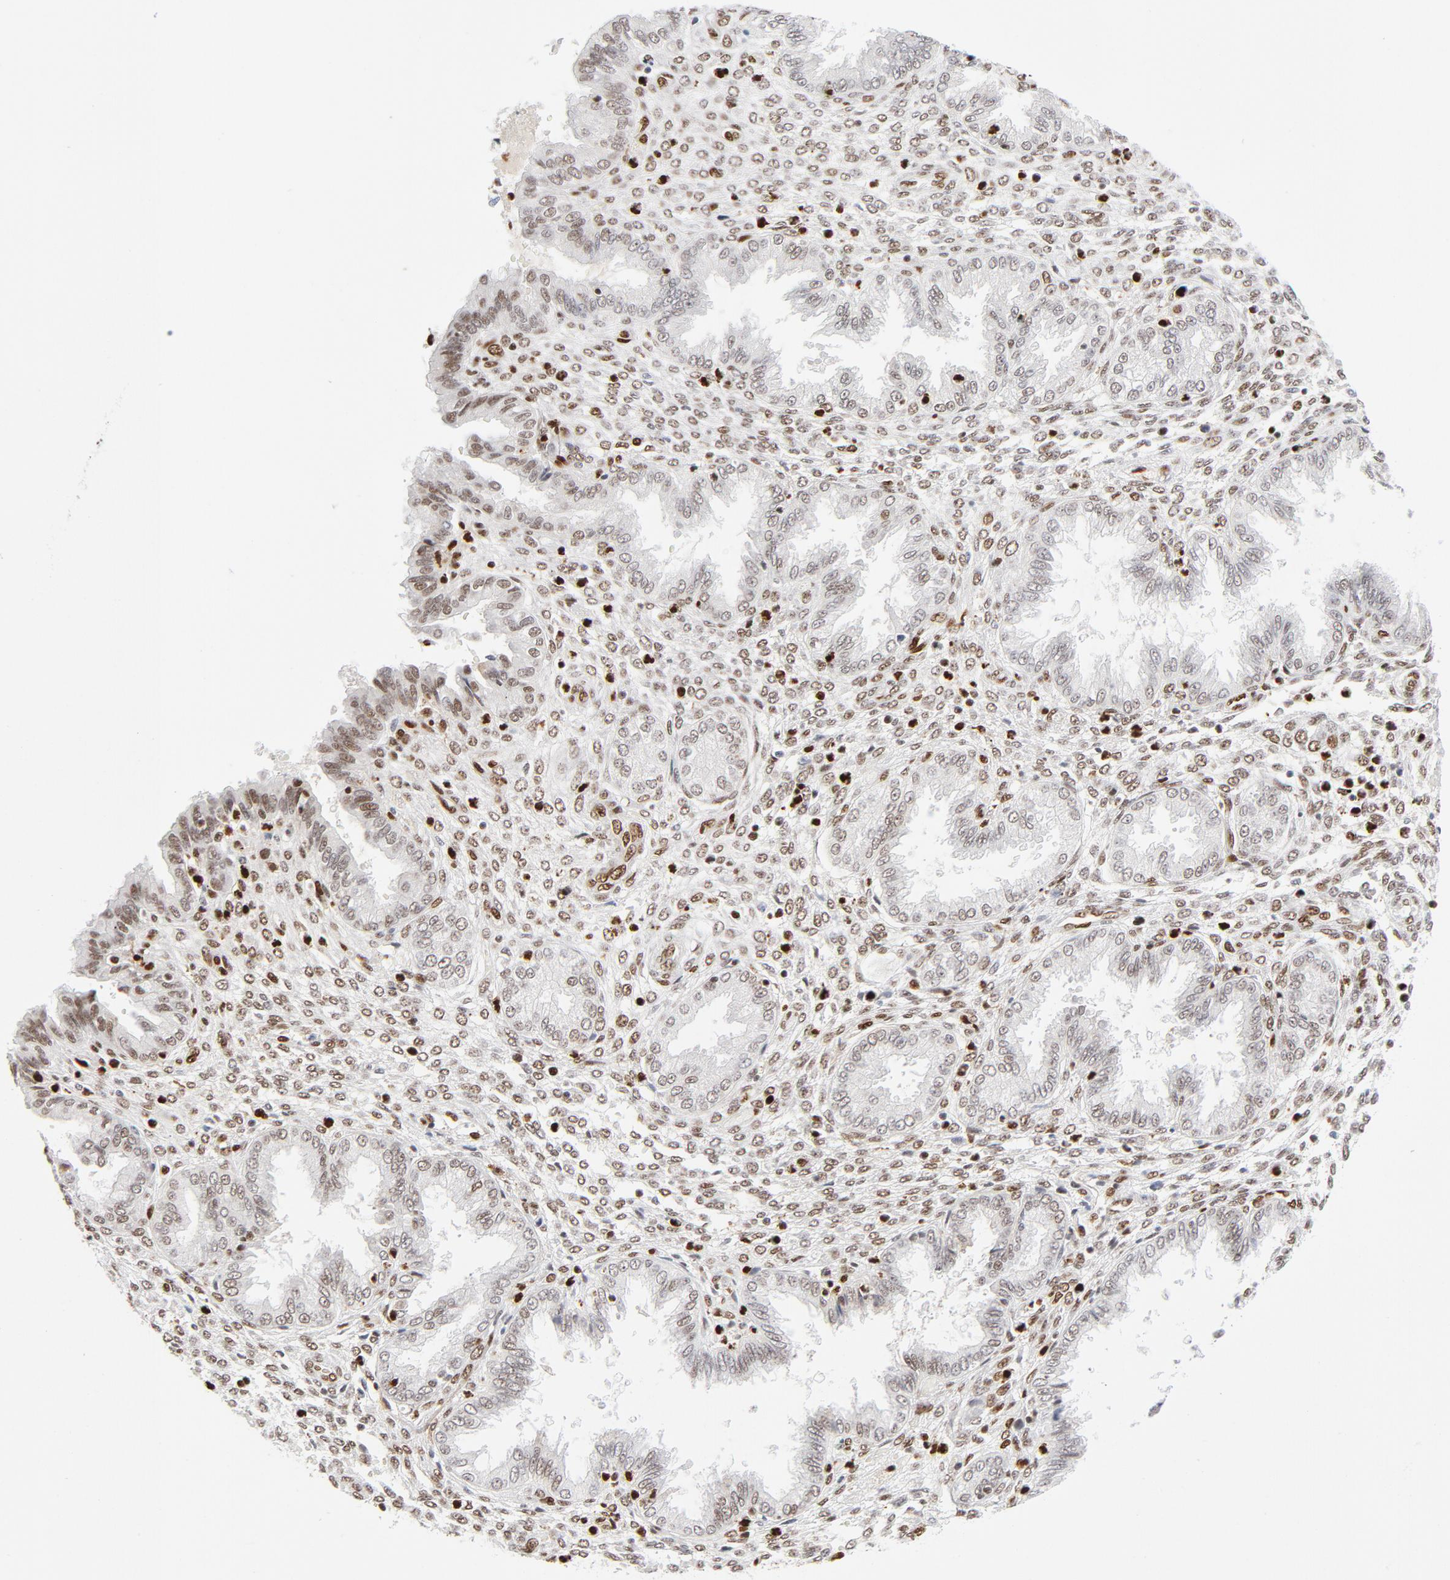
{"staining": {"intensity": "moderate", "quantity": "25%-75%", "location": "nuclear"}, "tissue": "endometrium", "cell_type": "Cells in endometrial stroma", "image_type": "normal", "snomed": [{"axis": "morphology", "description": "Normal tissue, NOS"}, {"axis": "topography", "description": "Endometrium"}], "caption": "A histopathology image of human endometrium stained for a protein demonstrates moderate nuclear brown staining in cells in endometrial stroma. The staining was performed using DAB, with brown indicating positive protein expression. Nuclei are stained blue with hematoxylin.", "gene": "MEF2A", "patient": {"sex": "female", "age": 33}}